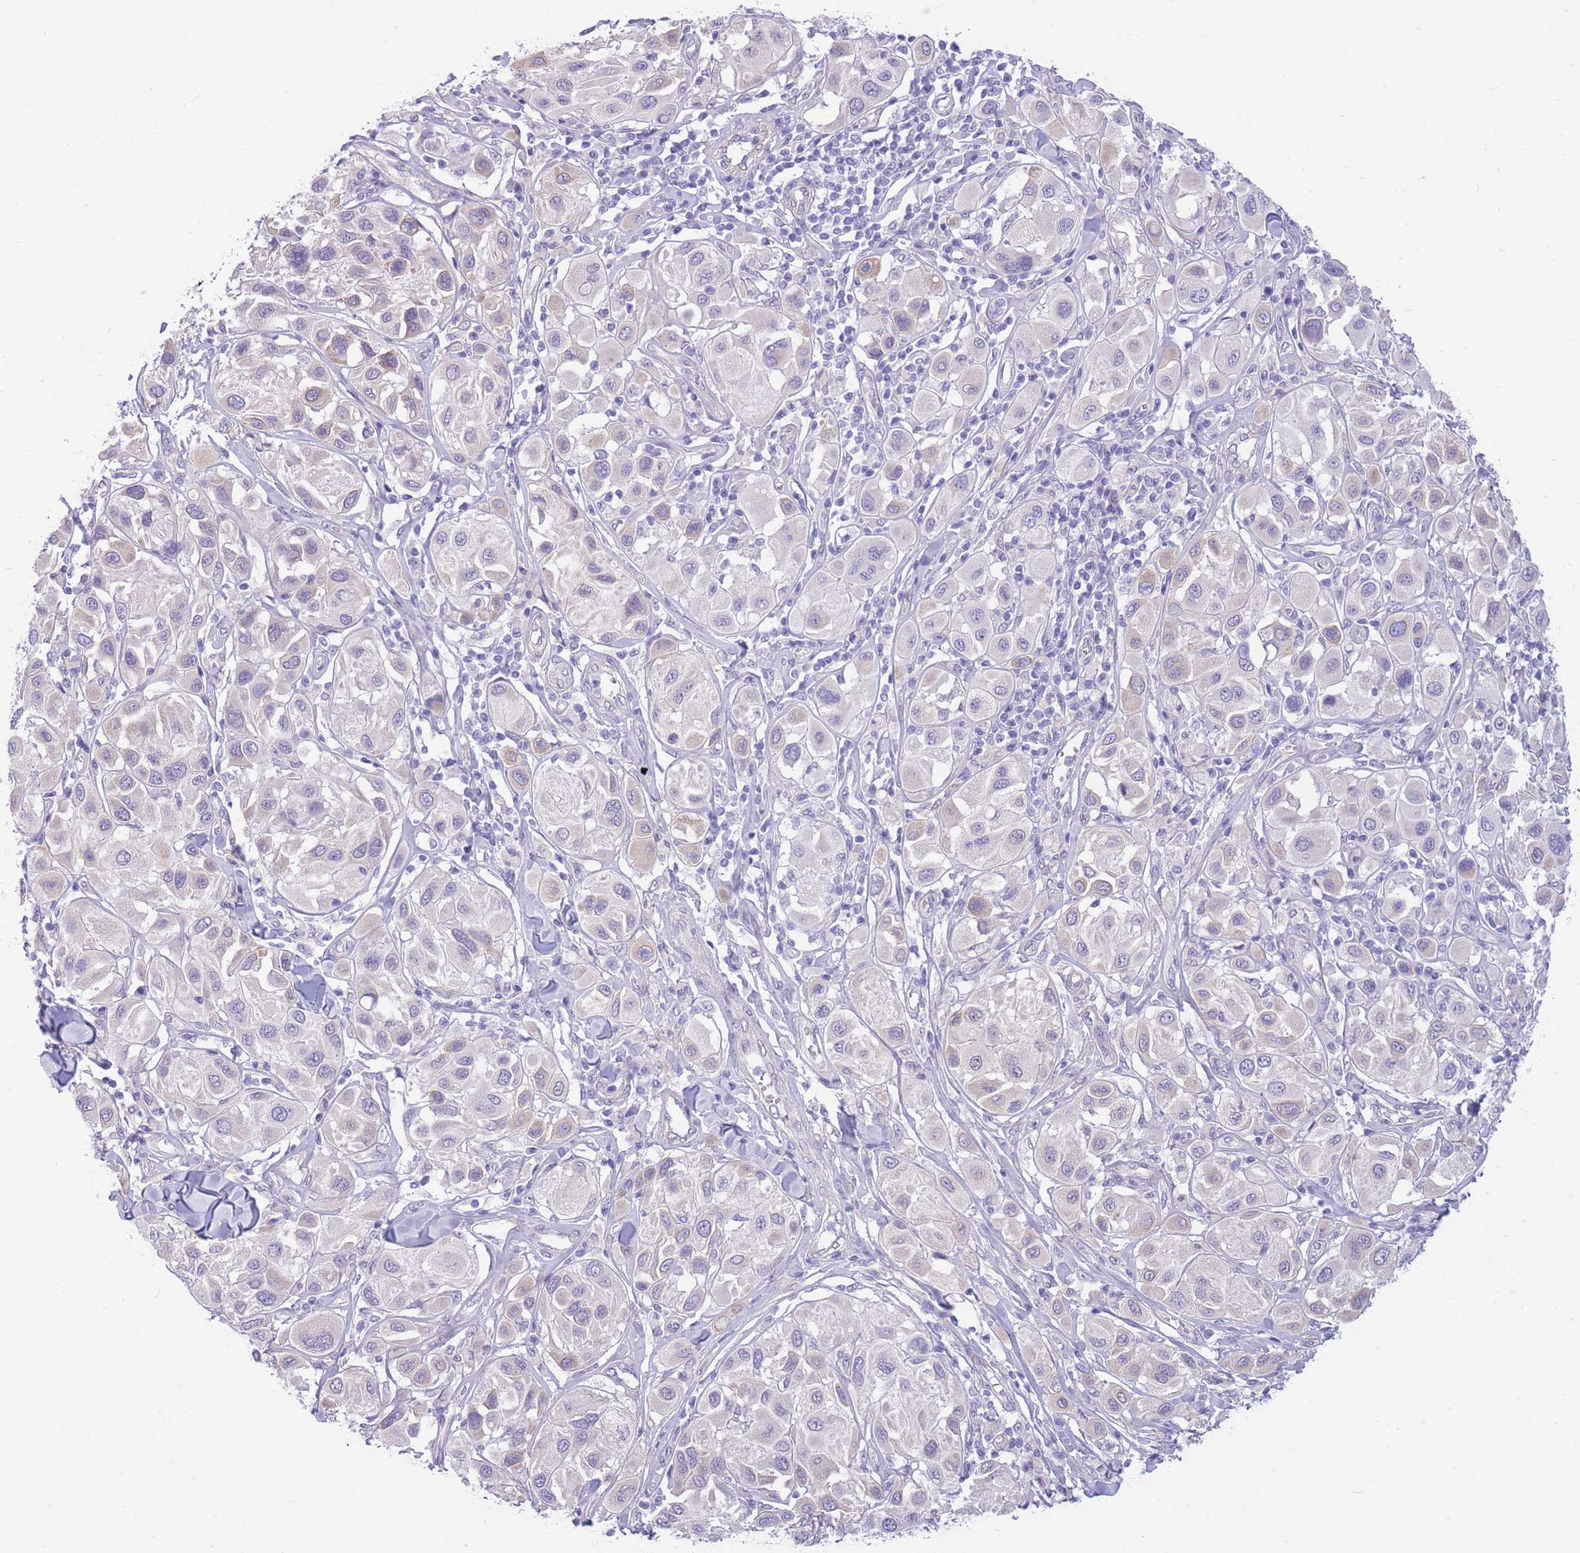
{"staining": {"intensity": "negative", "quantity": "none", "location": "none"}, "tissue": "melanoma", "cell_type": "Tumor cells", "image_type": "cancer", "snomed": [{"axis": "morphology", "description": "Malignant melanoma, Metastatic site"}, {"axis": "topography", "description": "Skin"}], "caption": "This image is of melanoma stained with immunohistochemistry to label a protein in brown with the nuclei are counter-stained blue. There is no staining in tumor cells. (DAB (3,3'-diaminobenzidine) IHC with hematoxylin counter stain).", "gene": "ZNF311", "patient": {"sex": "male", "age": 41}}